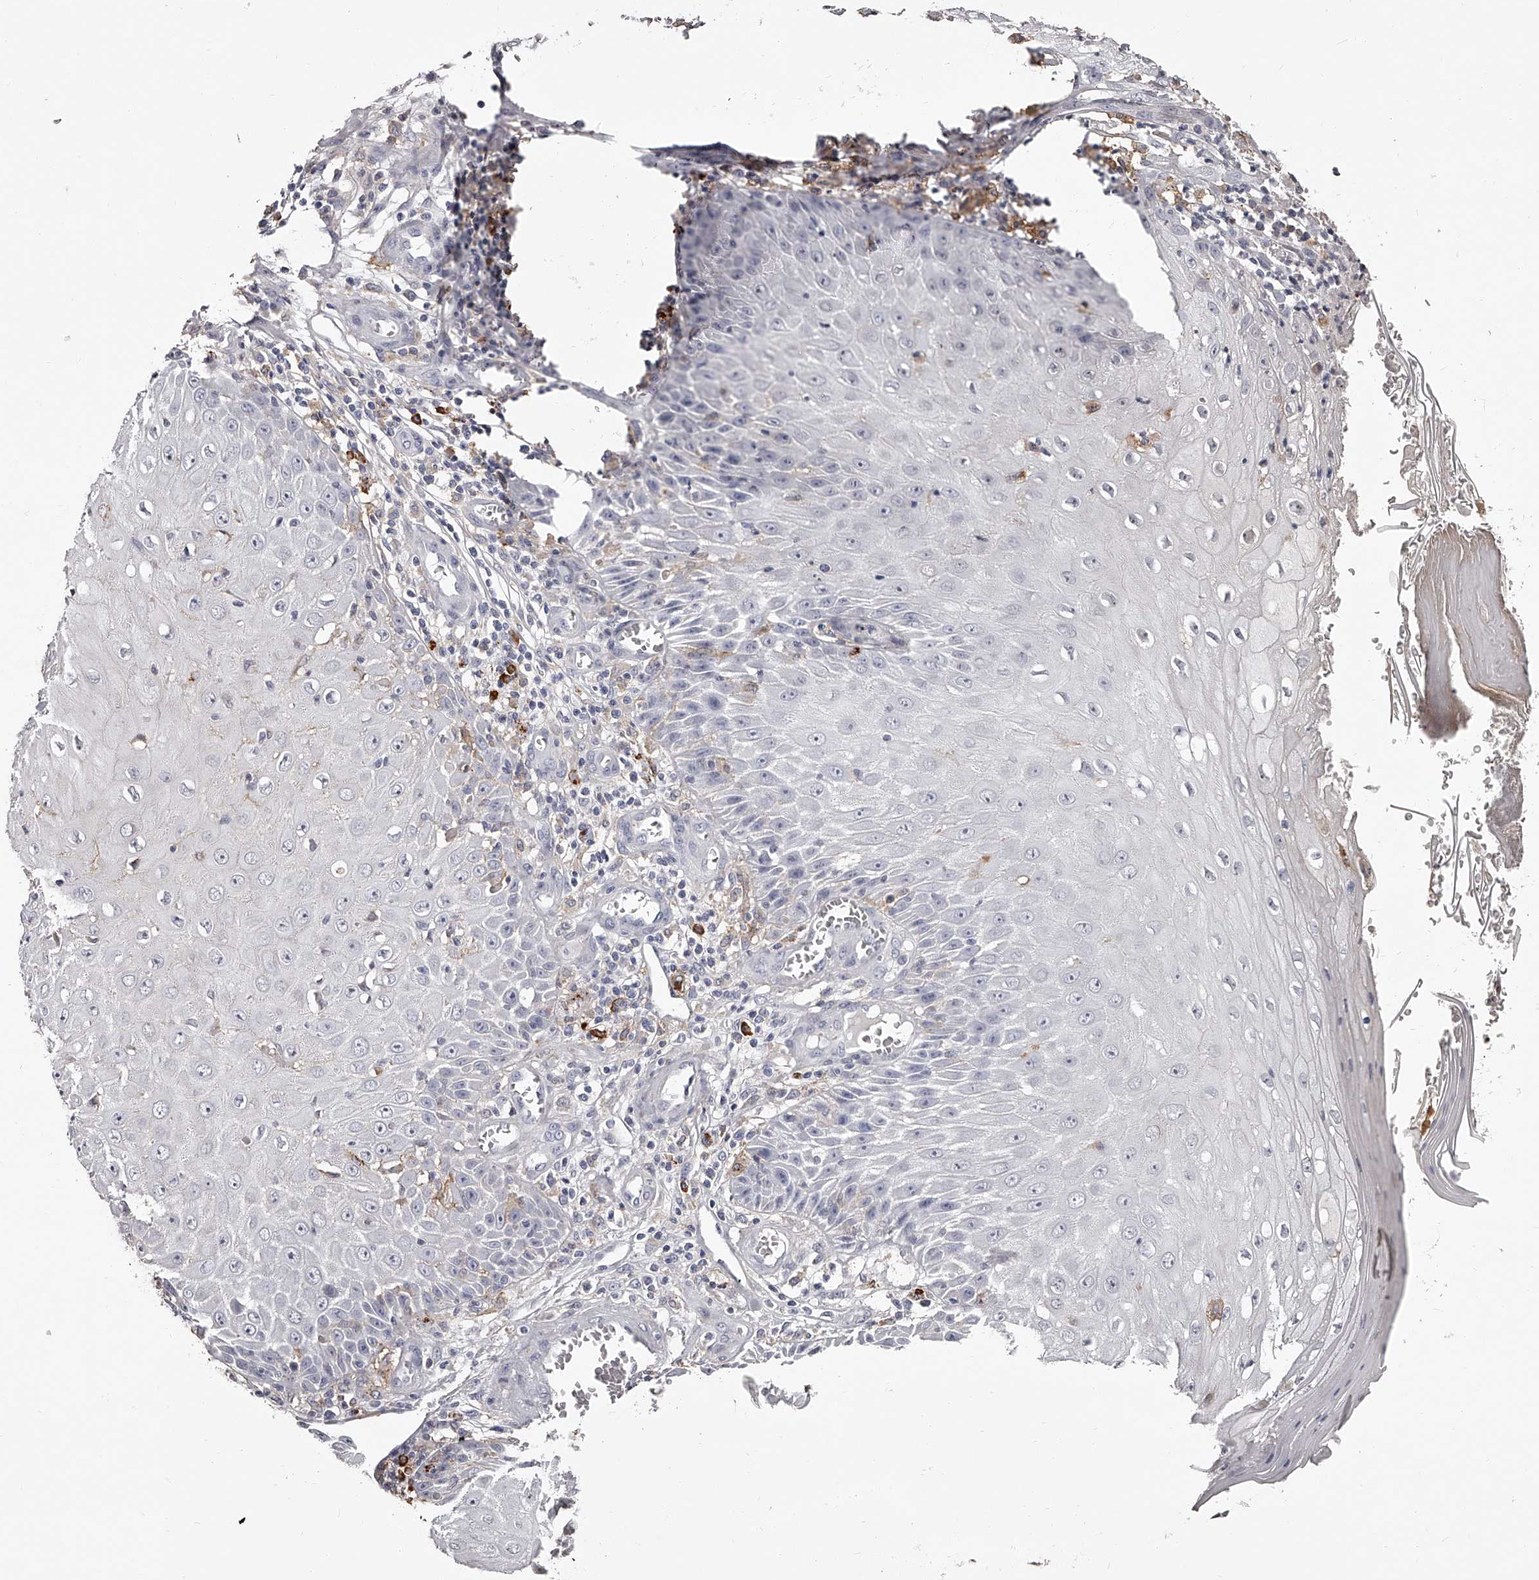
{"staining": {"intensity": "negative", "quantity": "none", "location": "none"}, "tissue": "skin cancer", "cell_type": "Tumor cells", "image_type": "cancer", "snomed": [{"axis": "morphology", "description": "Squamous cell carcinoma, NOS"}, {"axis": "topography", "description": "Skin"}], "caption": "Histopathology image shows no protein positivity in tumor cells of skin cancer tissue.", "gene": "PACSIN1", "patient": {"sex": "female", "age": 73}}